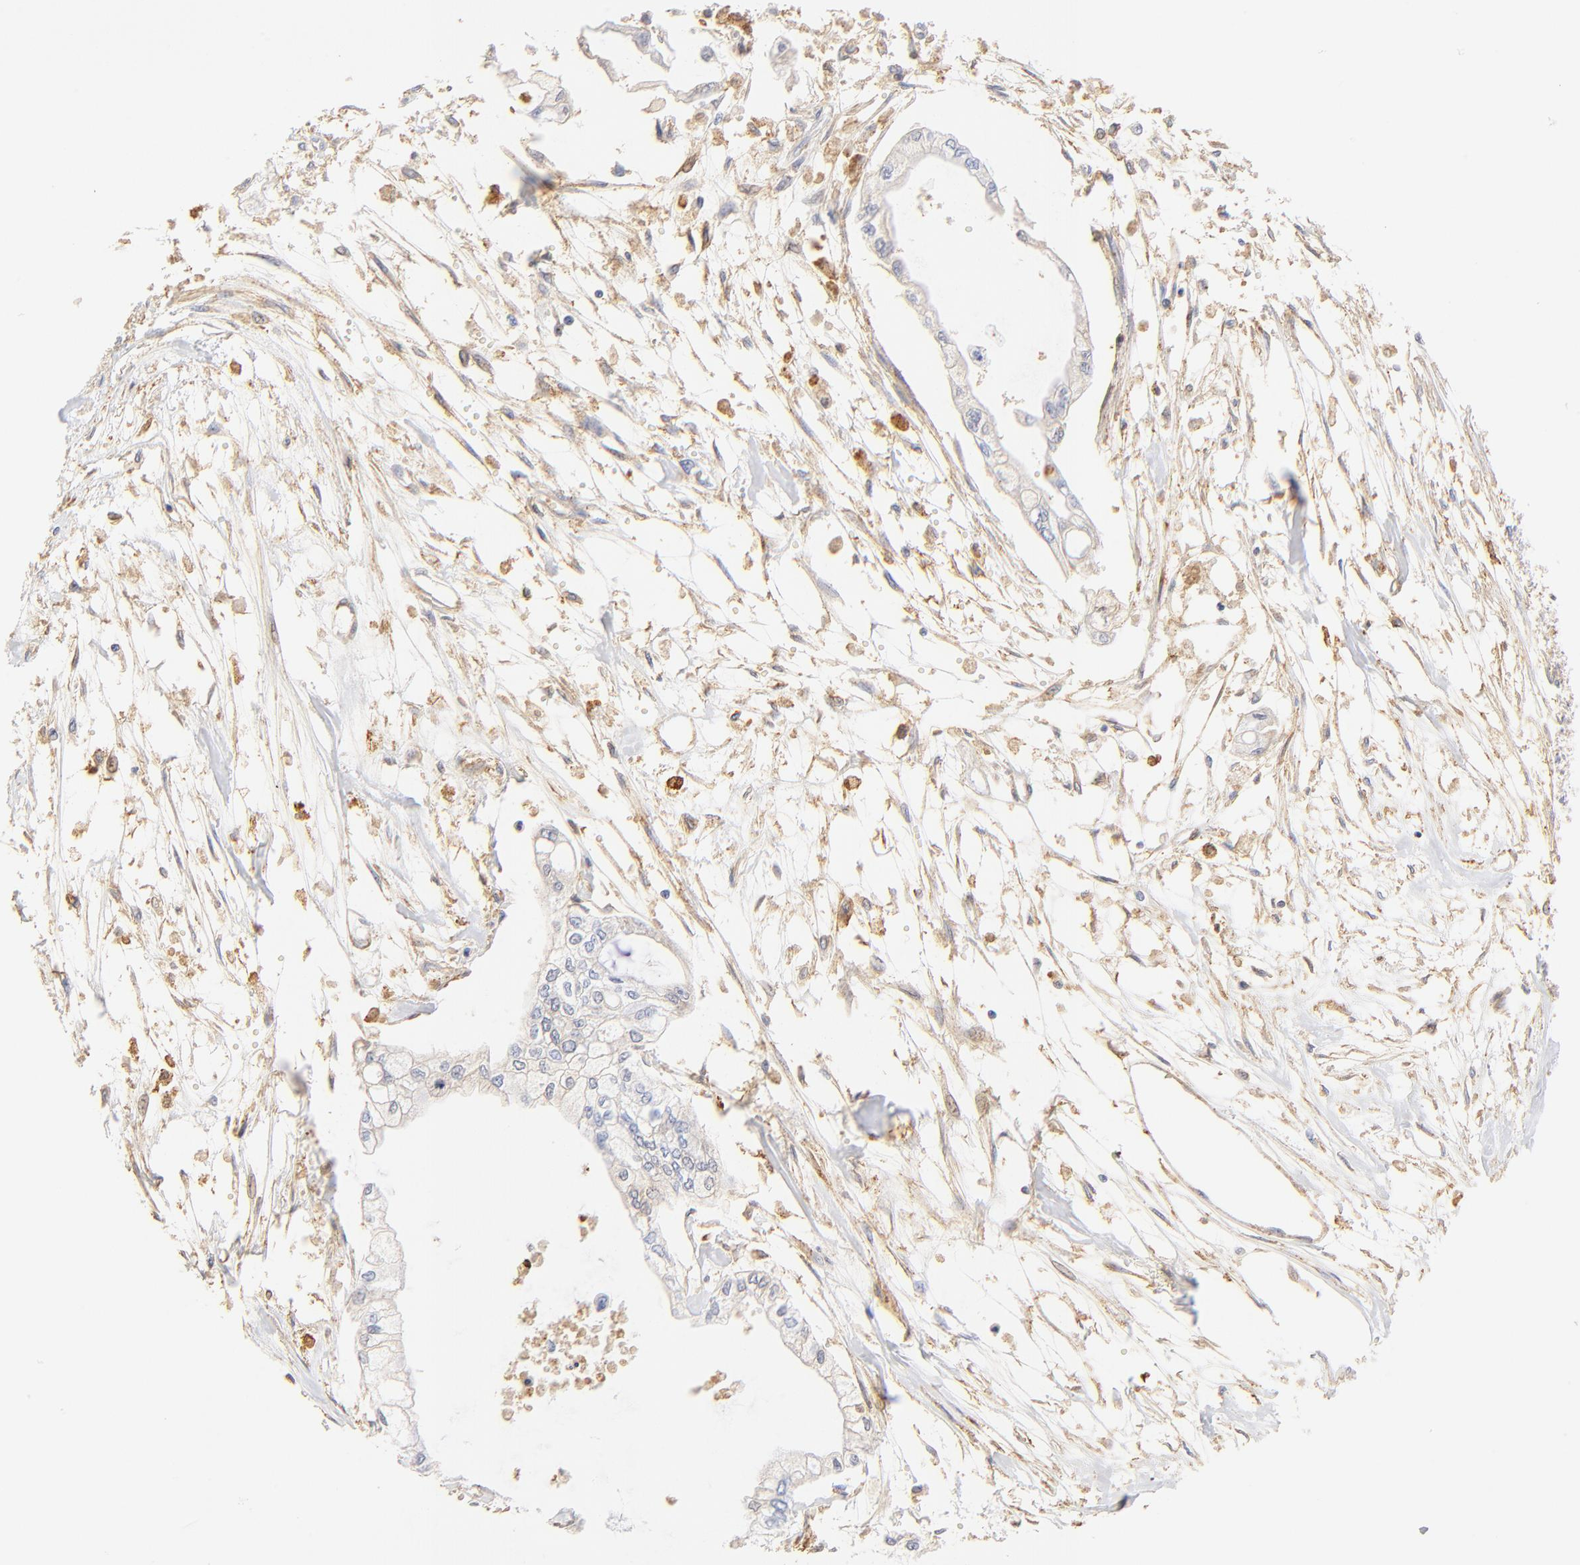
{"staining": {"intensity": "negative", "quantity": "none", "location": "none"}, "tissue": "pancreatic cancer", "cell_type": "Tumor cells", "image_type": "cancer", "snomed": [{"axis": "morphology", "description": "Adenocarcinoma, NOS"}, {"axis": "topography", "description": "Pancreas"}], "caption": "Immunohistochemistry image of neoplastic tissue: human pancreatic cancer (adenocarcinoma) stained with DAB (3,3'-diaminobenzidine) exhibits no significant protein staining in tumor cells.", "gene": "MDGA2", "patient": {"sex": "male", "age": 79}}